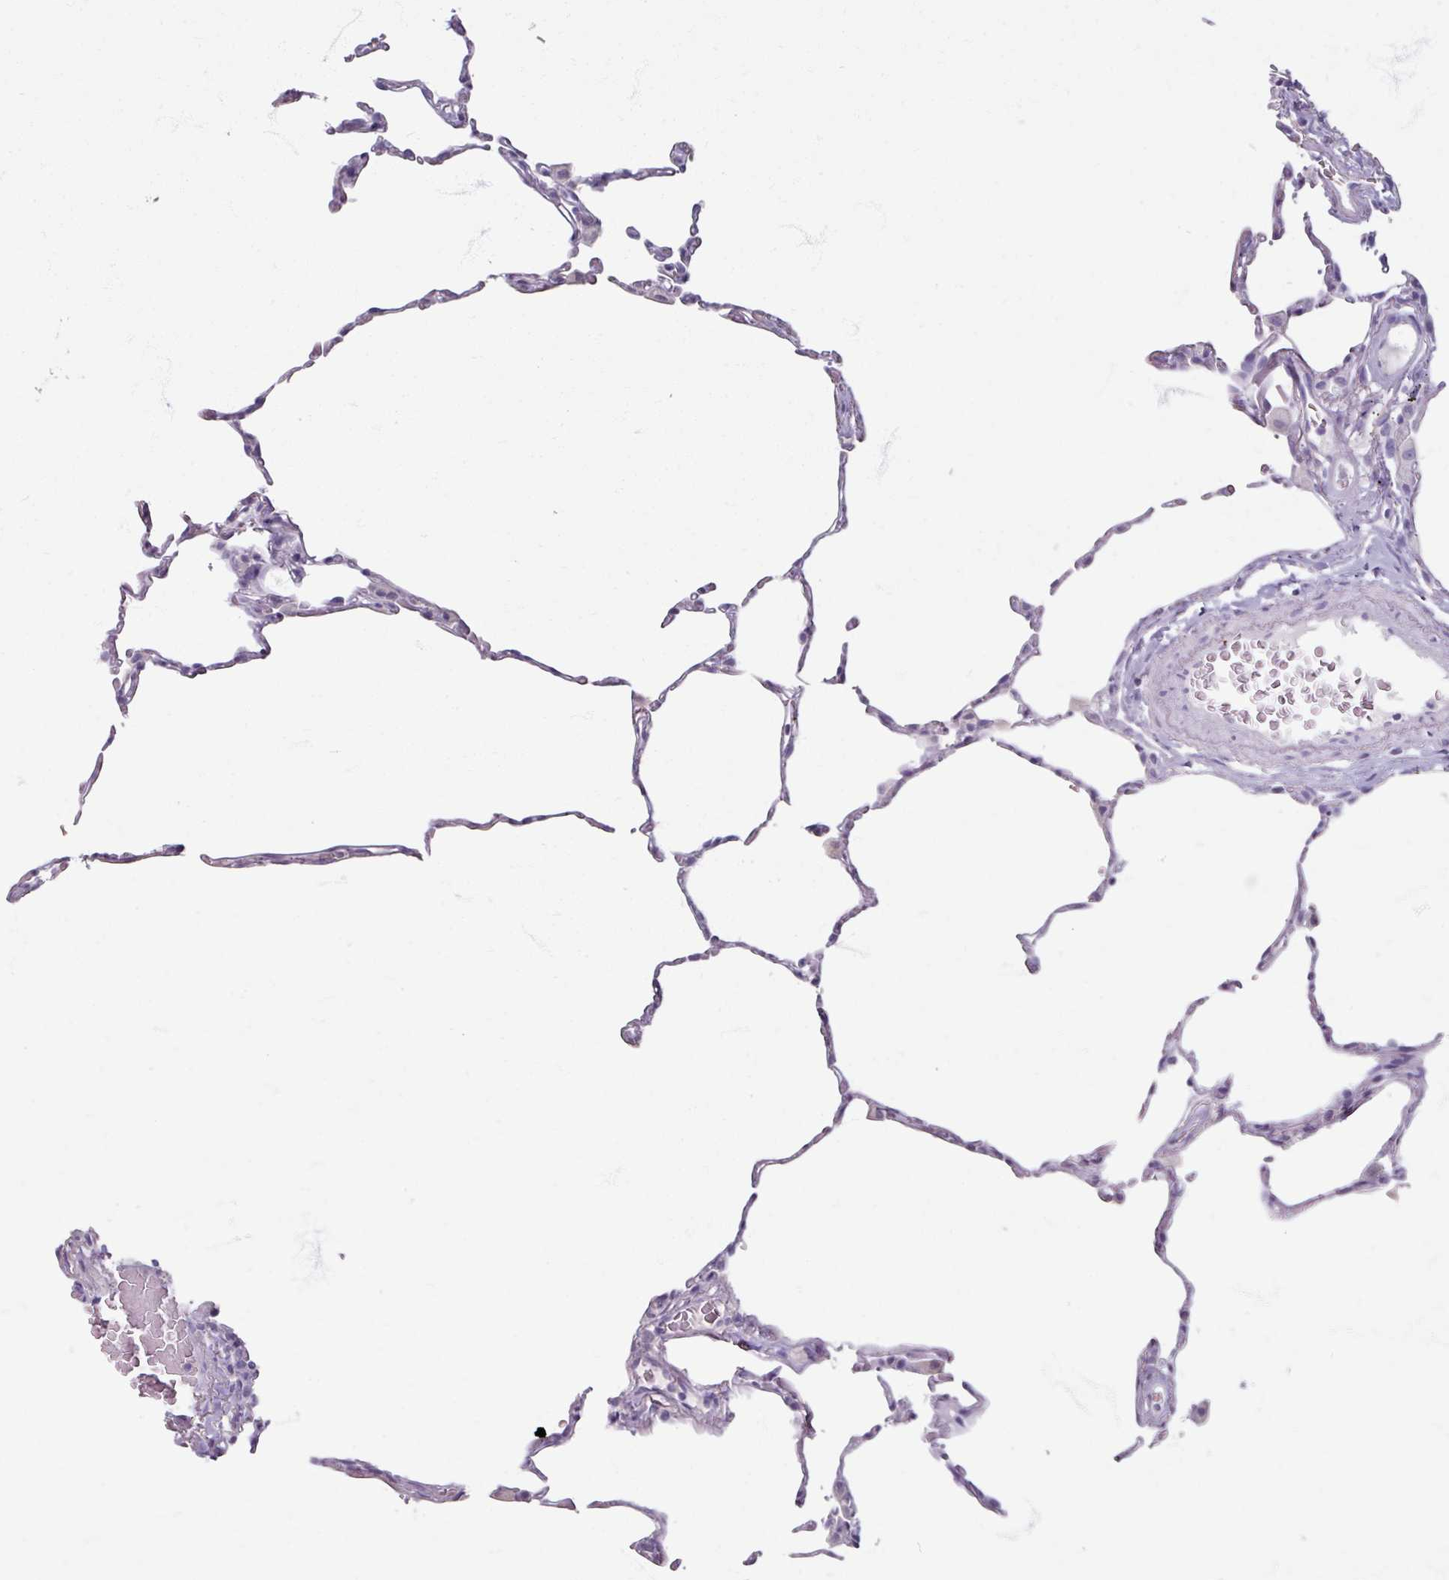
{"staining": {"intensity": "negative", "quantity": "none", "location": "none"}, "tissue": "lung", "cell_type": "Alveolar cells", "image_type": "normal", "snomed": [{"axis": "morphology", "description": "Normal tissue, NOS"}, {"axis": "topography", "description": "Lung"}], "caption": "This is a photomicrograph of IHC staining of benign lung, which shows no staining in alveolar cells.", "gene": "TG", "patient": {"sex": "female", "age": 57}}